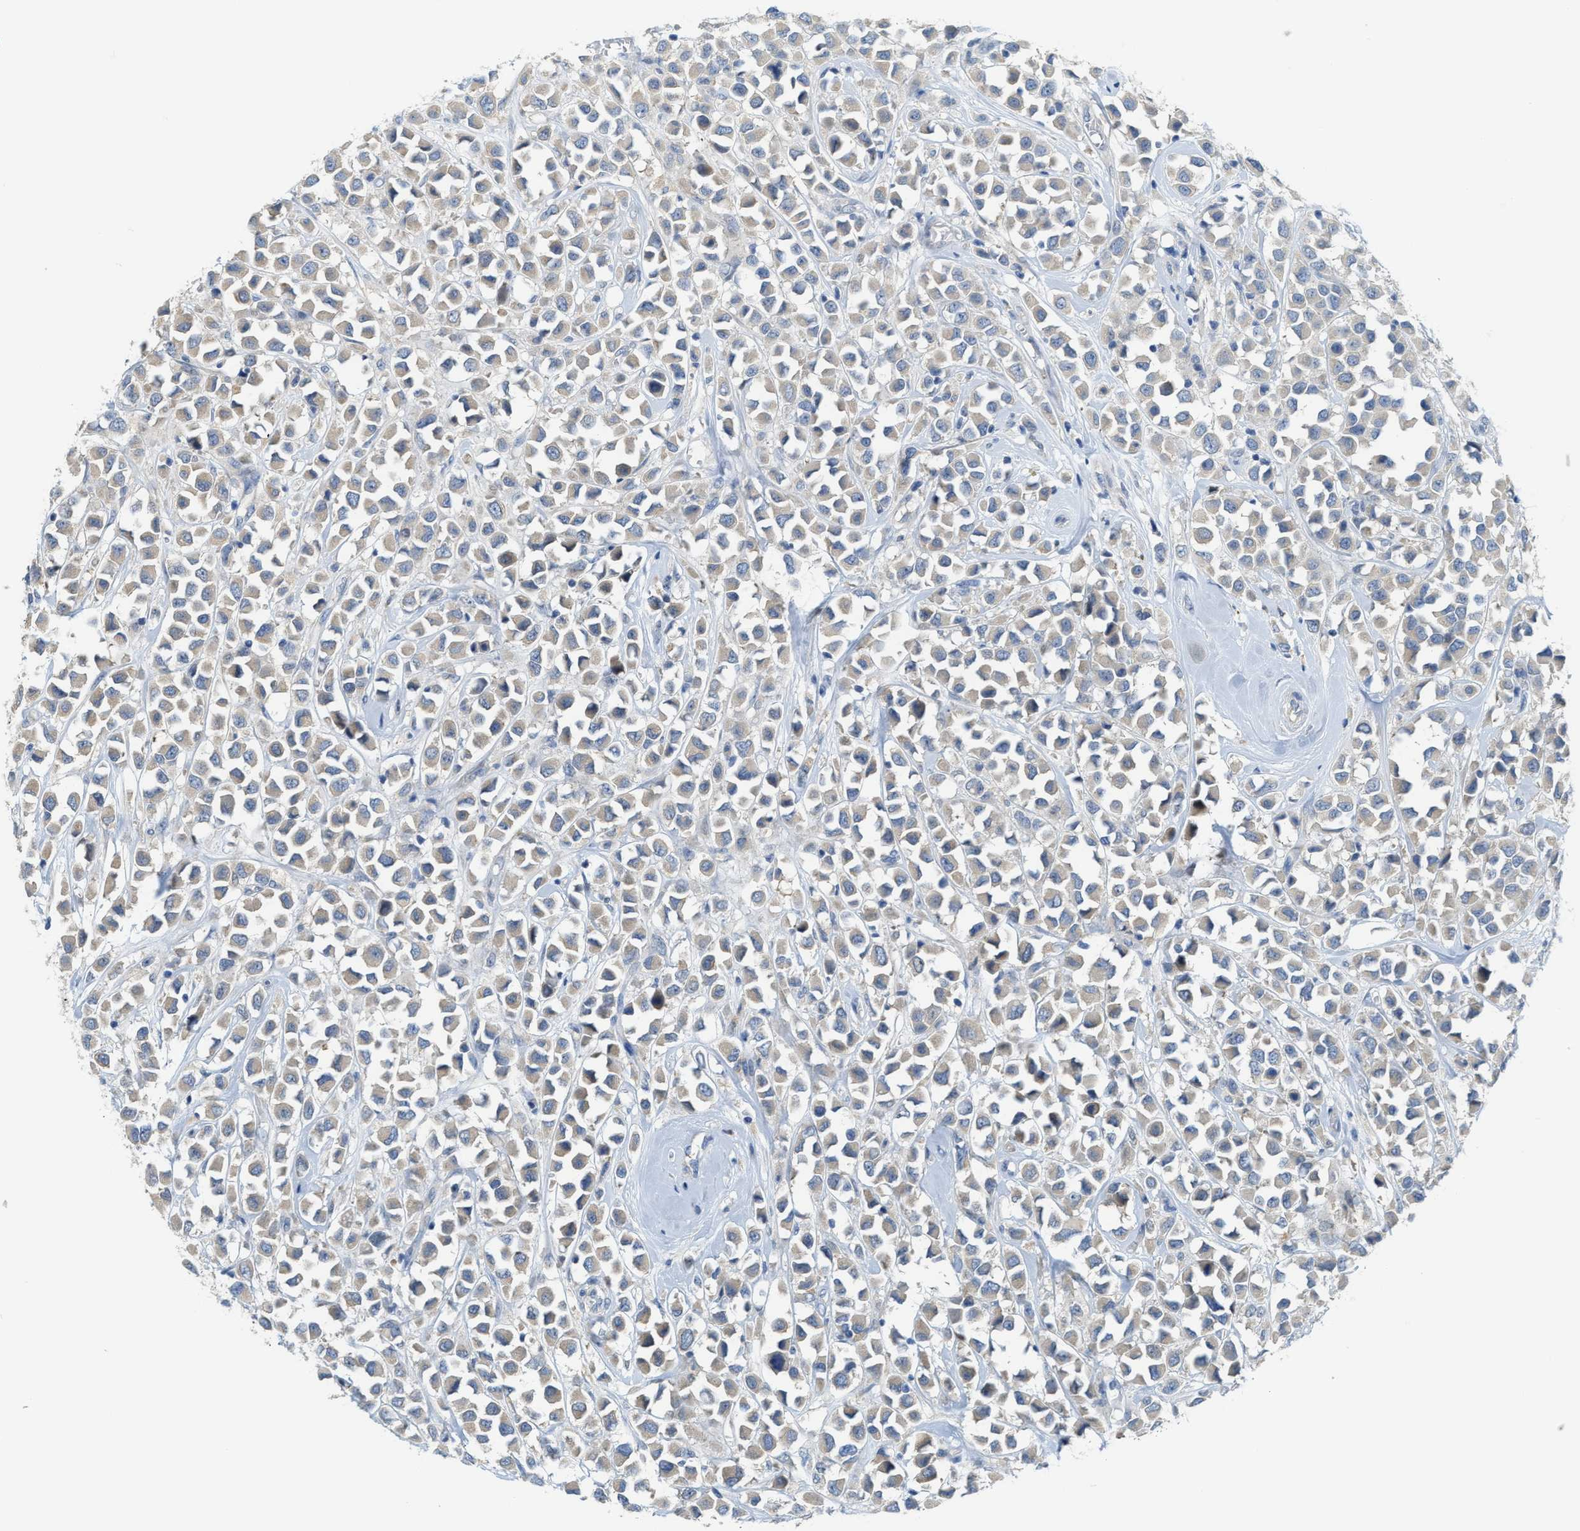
{"staining": {"intensity": "weak", "quantity": ">75%", "location": "cytoplasmic/membranous"}, "tissue": "breast cancer", "cell_type": "Tumor cells", "image_type": "cancer", "snomed": [{"axis": "morphology", "description": "Duct carcinoma"}, {"axis": "topography", "description": "Breast"}], "caption": "This is a histology image of immunohistochemistry staining of invasive ductal carcinoma (breast), which shows weak staining in the cytoplasmic/membranous of tumor cells.", "gene": "KLHDC10", "patient": {"sex": "female", "age": 61}}